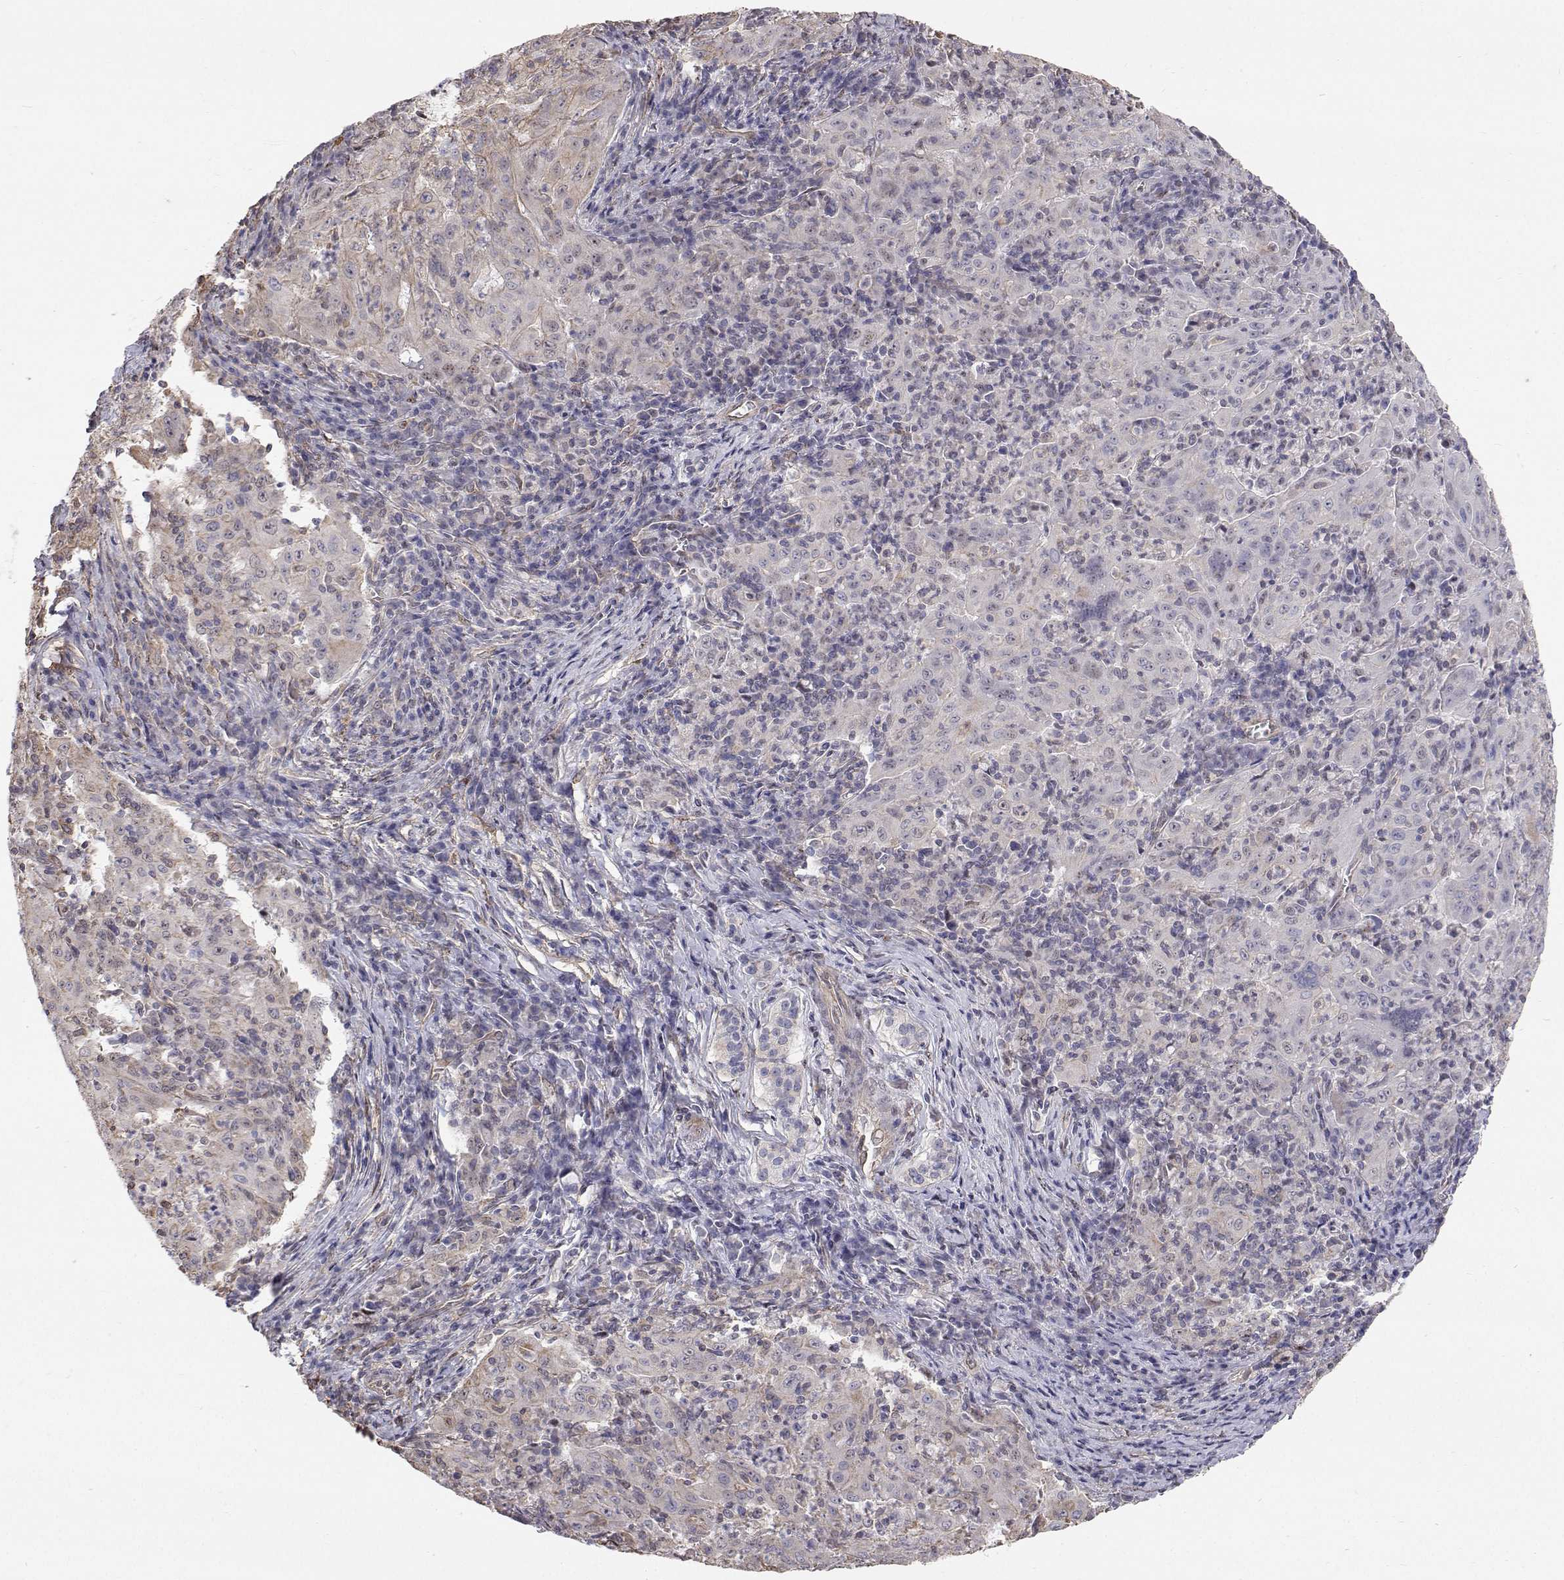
{"staining": {"intensity": "negative", "quantity": "none", "location": "none"}, "tissue": "pancreatic cancer", "cell_type": "Tumor cells", "image_type": "cancer", "snomed": [{"axis": "morphology", "description": "Adenocarcinoma, NOS"}, {"axis": "topography", "description": "Pancreas"}], "caption": "This histopathology image is of adenocarcinoma (pancreatic) stained with immunohistochemistry (IHC) to label a protein in brown with the nuclei are counter-stained blue. There is no staining in tumor cells.", "gene": "GSDMA", "patient": {"sex": "male", "age": 63}}